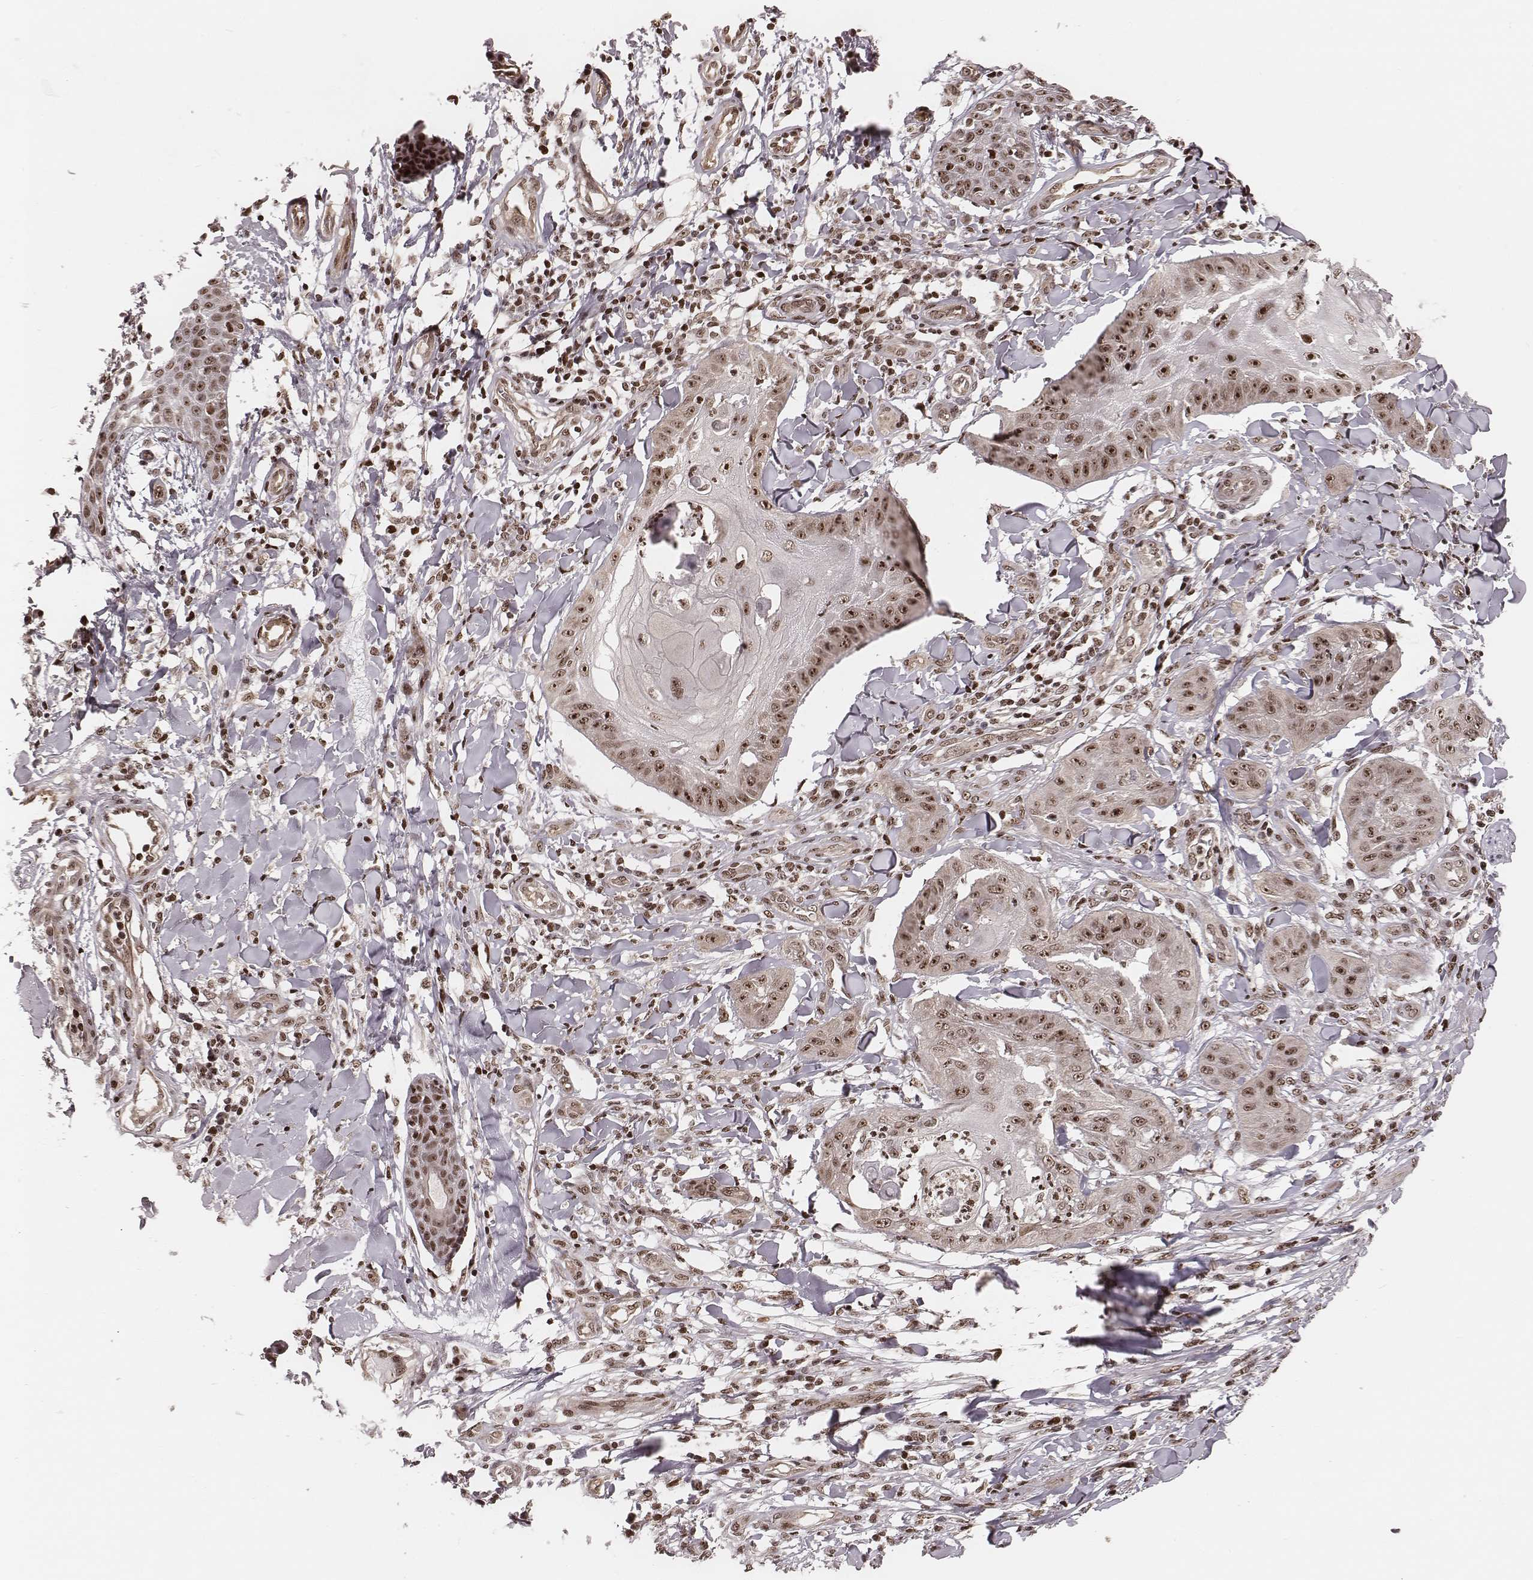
{"staining": {"intensity": "moderate", "quantity": ">75%", "location": "nuclear"}, "tissue": "skin cancer", "cell_type": "Tumor cells", "image_type": "cancer", "snomed": [{"axis": "morphology", "description": "Squamous cell carcinoma, NOS"}, {"axis": "topography", "description": "Skin"}], "caption": "Skin cancer (squamous cell carcinoma) tissue reveals moderate nuclear positivity in approximately >75% of tumor cells (Stains: DAB in brown, nuclei in blue, Microscopy: brightfield microscopy at high magnification).", "gene": "VRK3", "patient": {"sex": "male", "age": 70}}